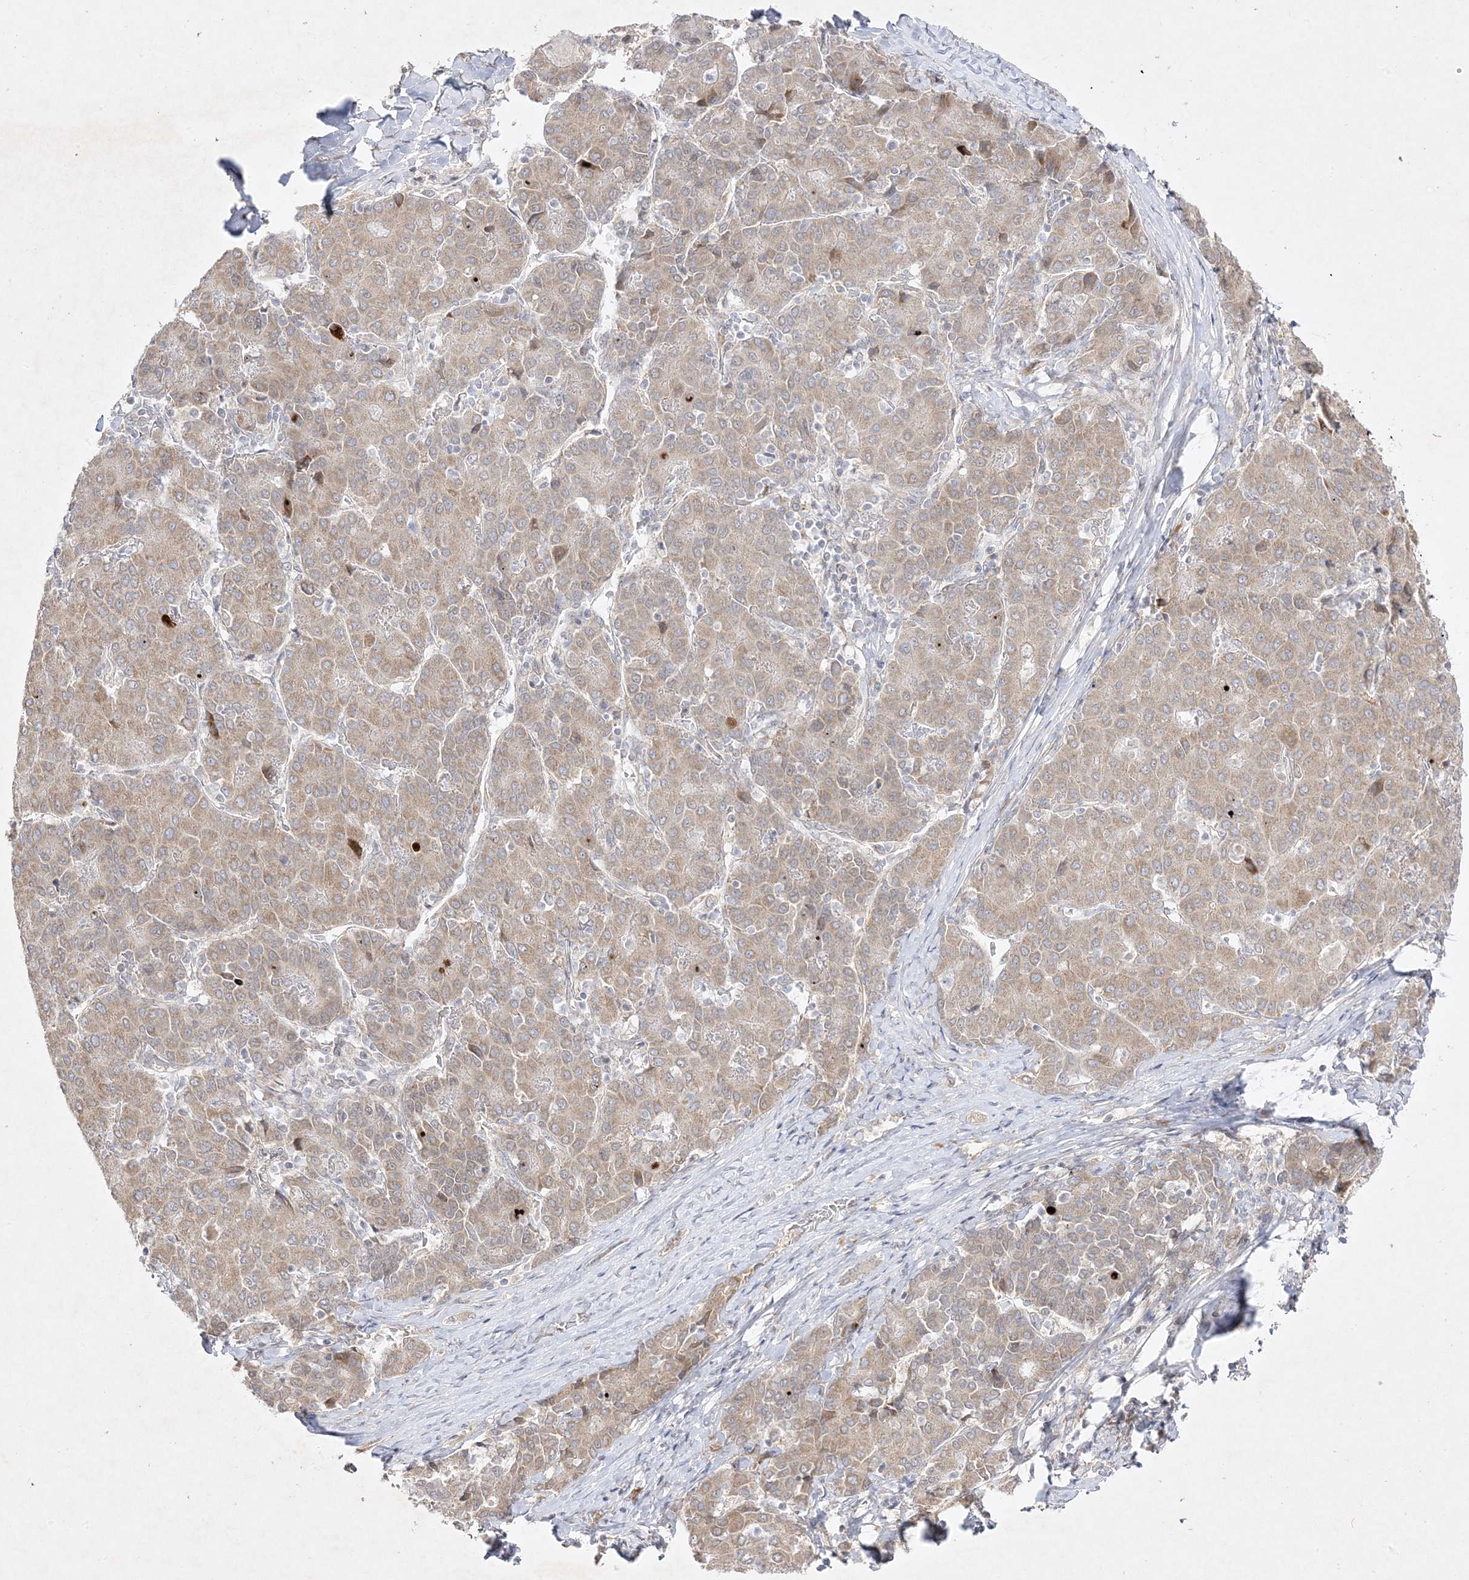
{"staining": {"intensity": "weak", "quantity": ">75%", "location": "cytoplasmic/membranous"}, "tissue": "liver cancer", "cell_type": "Tumor cells", "image_type": "cancer", "snomed": [{"axis": "morphology", "description": "Carcinoma, Hepatocellular, NOS"}, {"axis": "topography", "description": "Liver"}], "caption": "Immunohistochemistry (IHC) (DAB (3,3'-diaminobenzidine)) staining of hepatocellular carcinoma (liver) demonstrates weak cytoplasmic/membranous protein staining in approximately >75% of tumor cells. (Brightfield microscopy of DAB IHC at high magnification).", "gene": "C2CD2", "patient": {"sex": "male", "age": 65}}